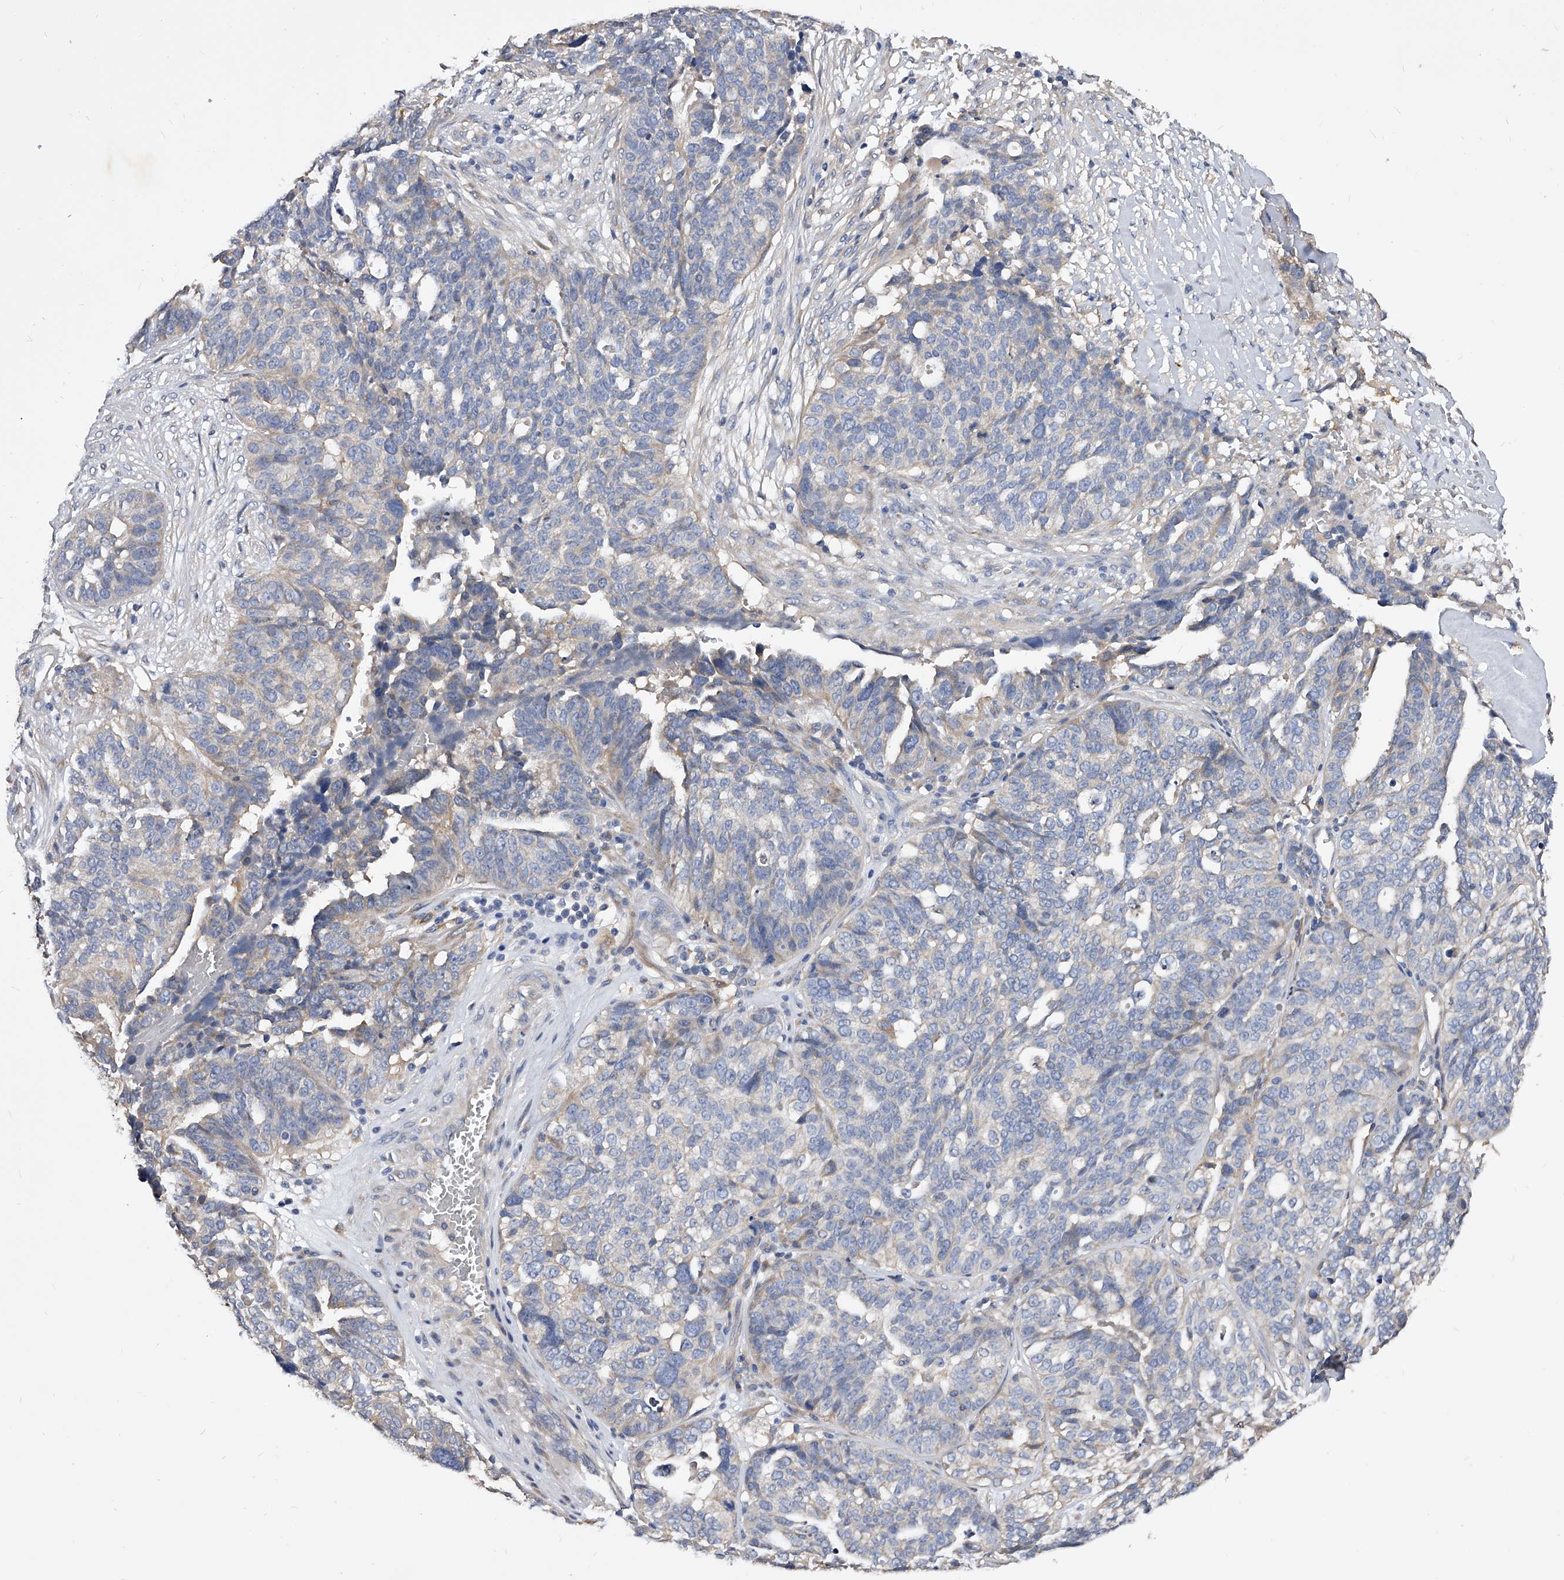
{"staining": {"intensity": "negative", "quantity": "none", "location": "none"}, "tissue": "ovarian cancer", "cell_type": "Tumor cells", "image_type": "cancer", "snomed": [{"axis": "morphology", "description": "Cystadenocarcinoma, serous, NOS"}, {"axis": "topography", "description": "Ovary"}], "caption": "DAB immunohistochemical staining of human ovarian cancer (serous cystadenocarcinoma) exhibits no significant expression in tumor cells. The staining was performed using DAB (3,3'-diaminobenzidine) to visualize the protein expression in brown, while the nuclei were stained in blue with hematoxylin (Magnification: 20x).", "gene": "ARL4C", "patient": {"sex": "female", "age": 59}}